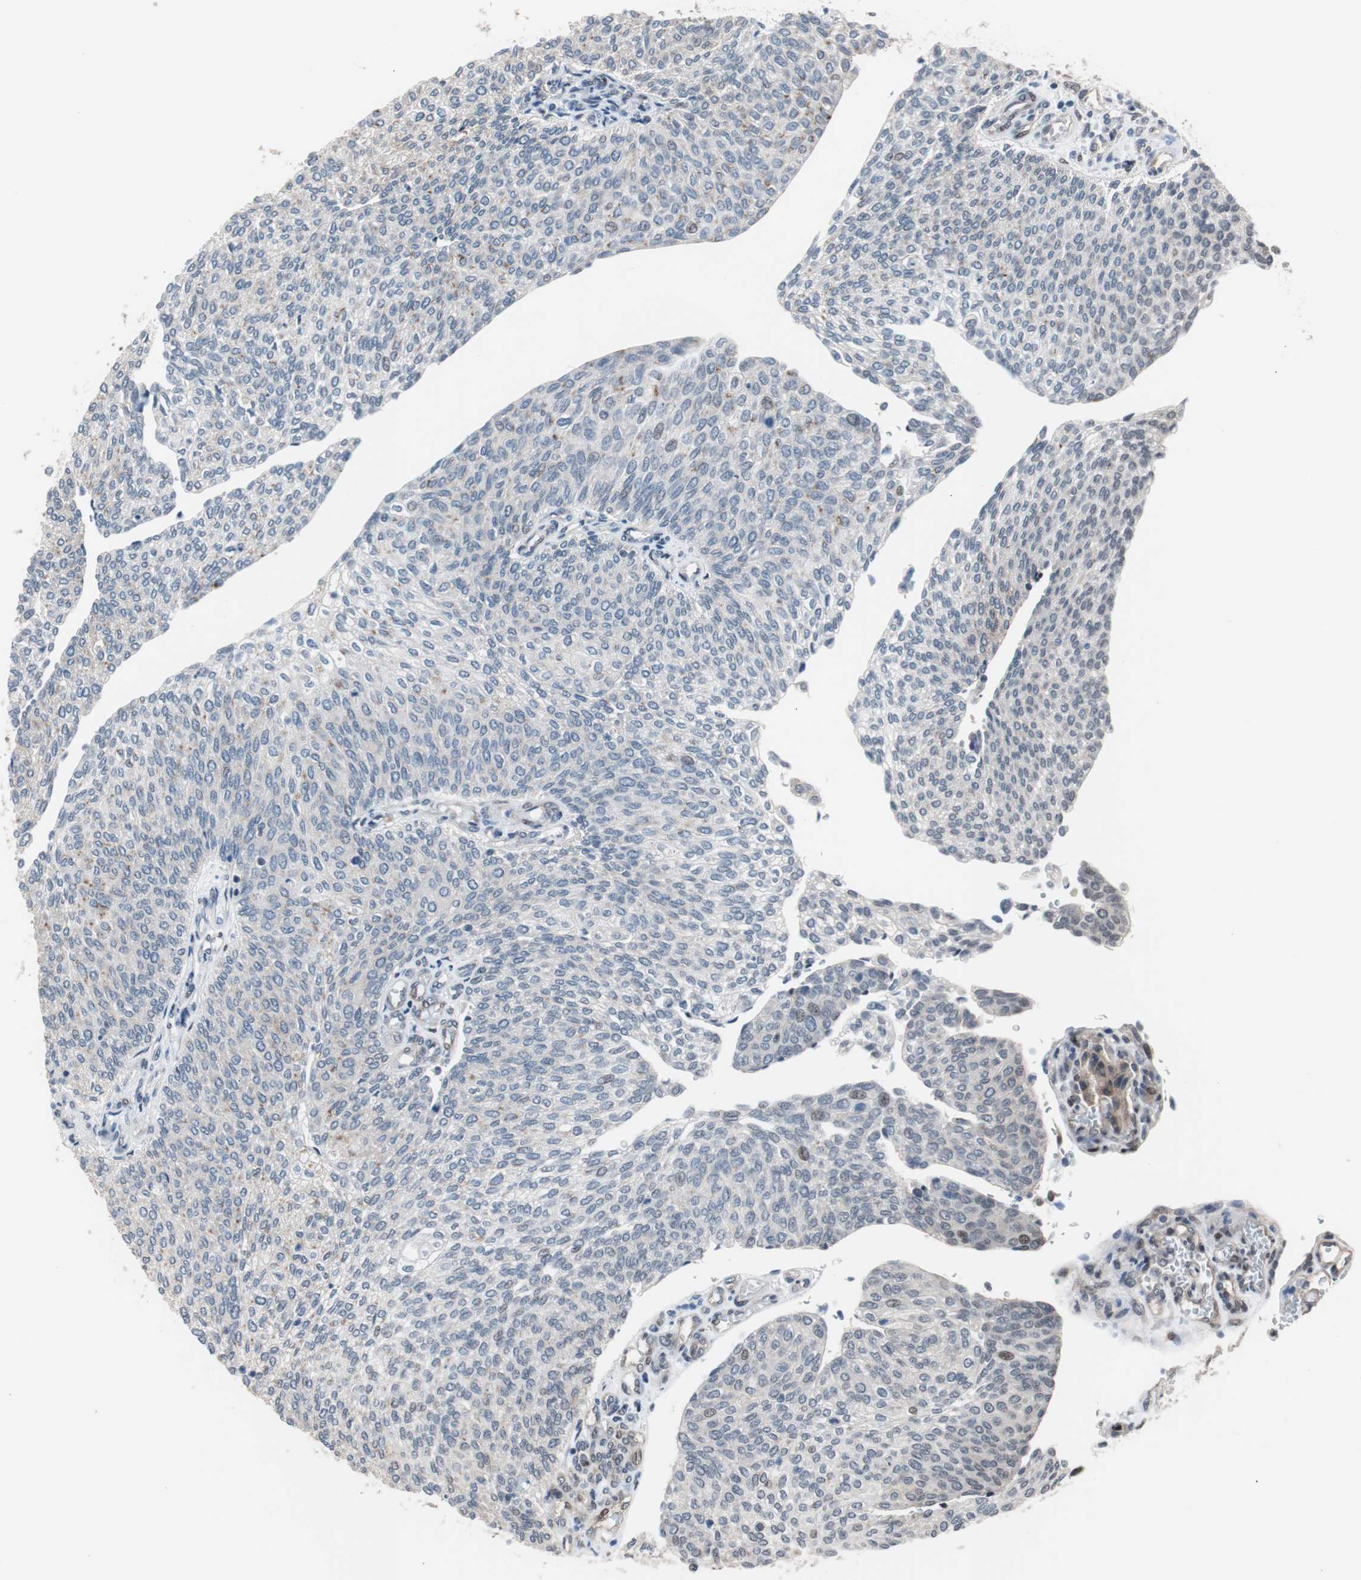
{"staining": {"intensity": "negative", "quantity": "none", "location": "none"}, "tissue": "urothelial cancer", "cell_type": "Tumor cells", "image_type": "cancer", "snomed": [{"axis": "morphology", "description": "Urothelial carcinoma, Low grade"}, {"axis": "topography", "description": "Urinary bladder"}], "caption": "Immunohistochemical staining of low-grade urothelial carcinoma demonstrates no significant positivity in tumor cells. Nuclei are stained in blue.", "gene": "POGZ", "patient": {"sex": "female", "age": 79}}